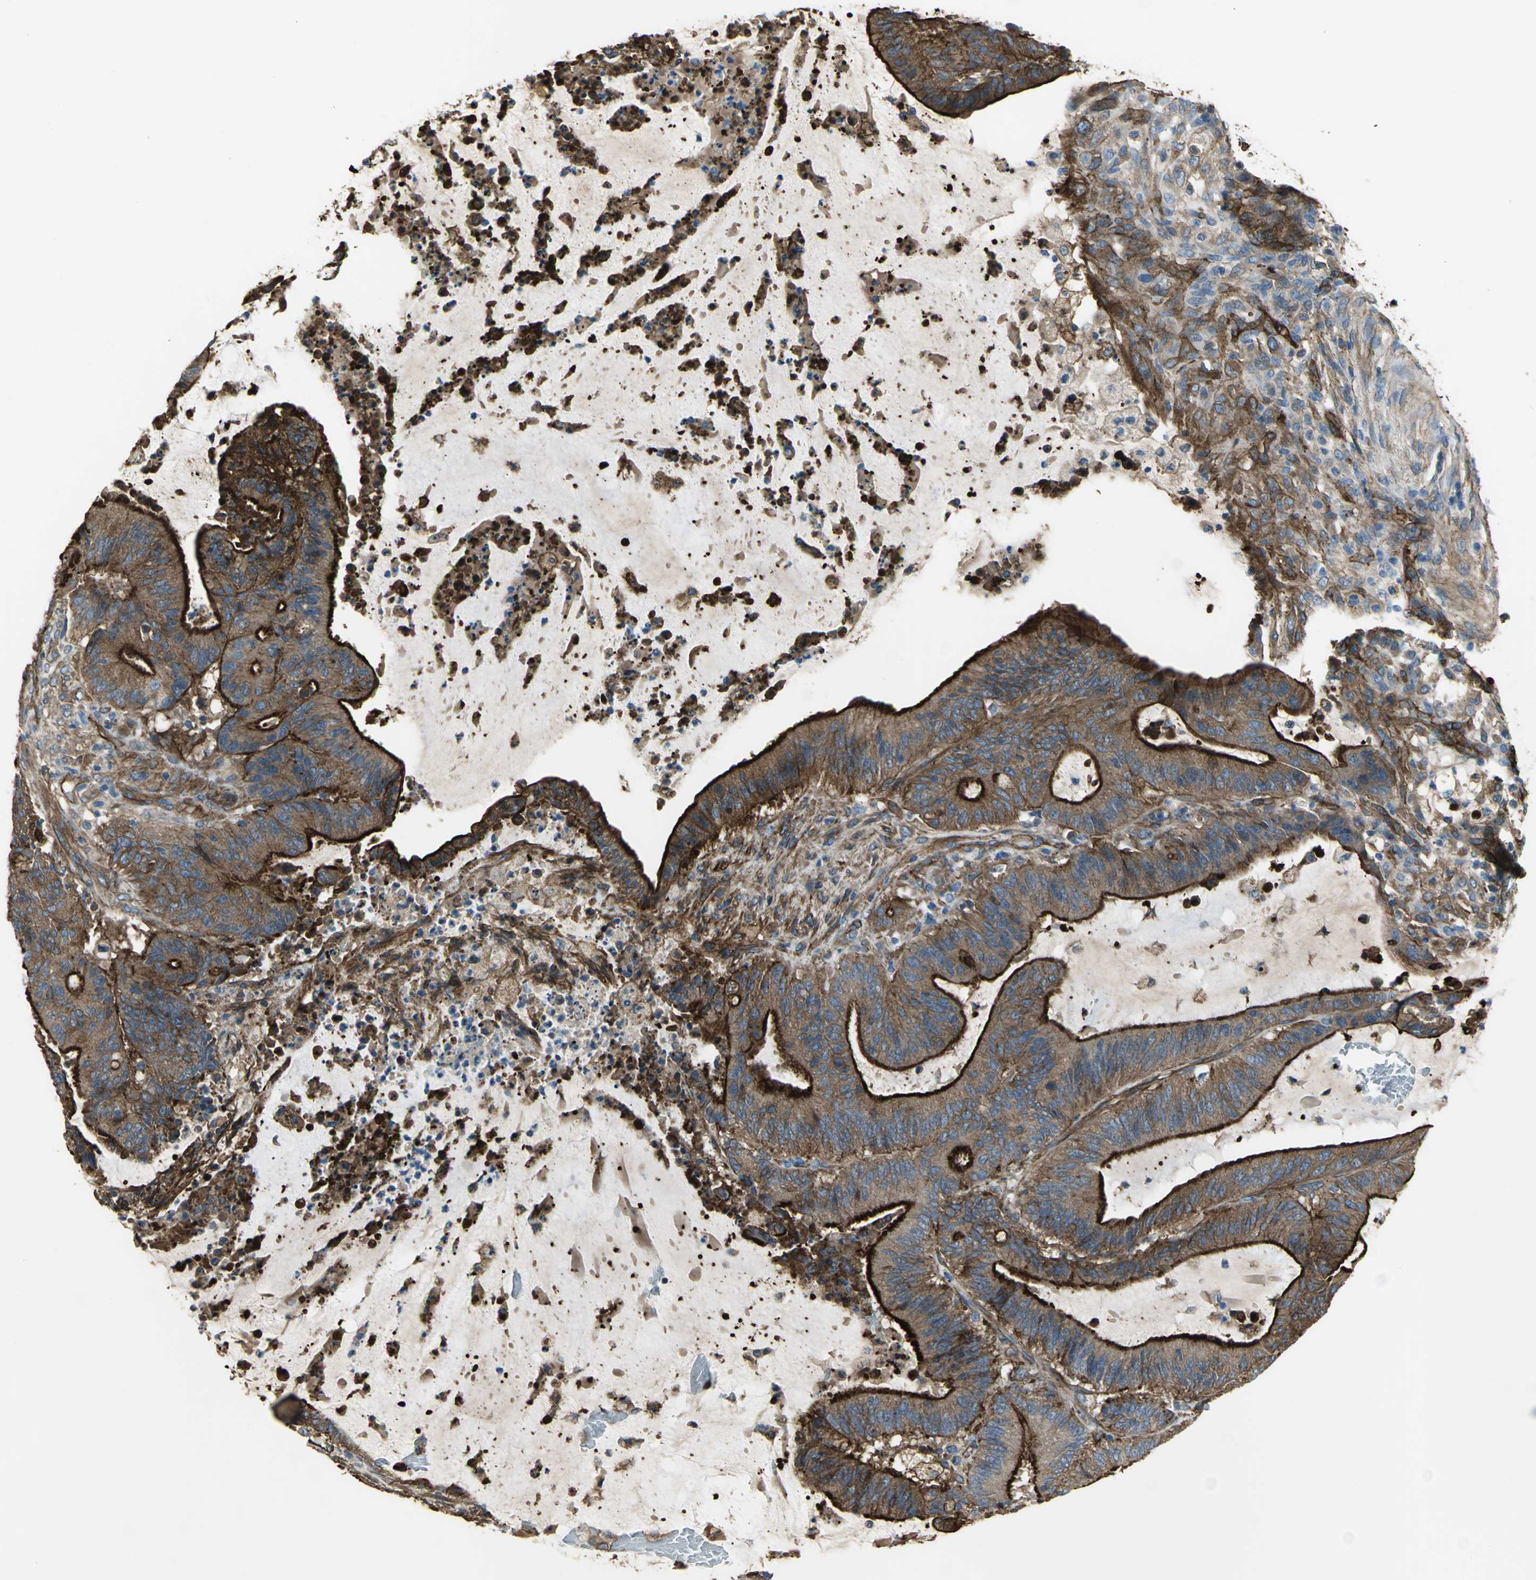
{"staining": {"intensity": "strong", "quantity": ">75%", "location": "cytoplasmic/membranous"}, "tissue": "liver cancer", "cell_type": "Tumor cells", "image_type": "cancer", "snomed": [{"axis": "morphology", "description": "Cholangiocarcinoma"}, {"axis": "topography", "description": "Liver"}], "caption": "IHC of human liver cholangiocarcinoma reveals high levels of strong cytoplasmic/membranous staining in about >75% of tumor cells.", "gene": "FLNB", "patient": {"sex": "female", "age": 73}}